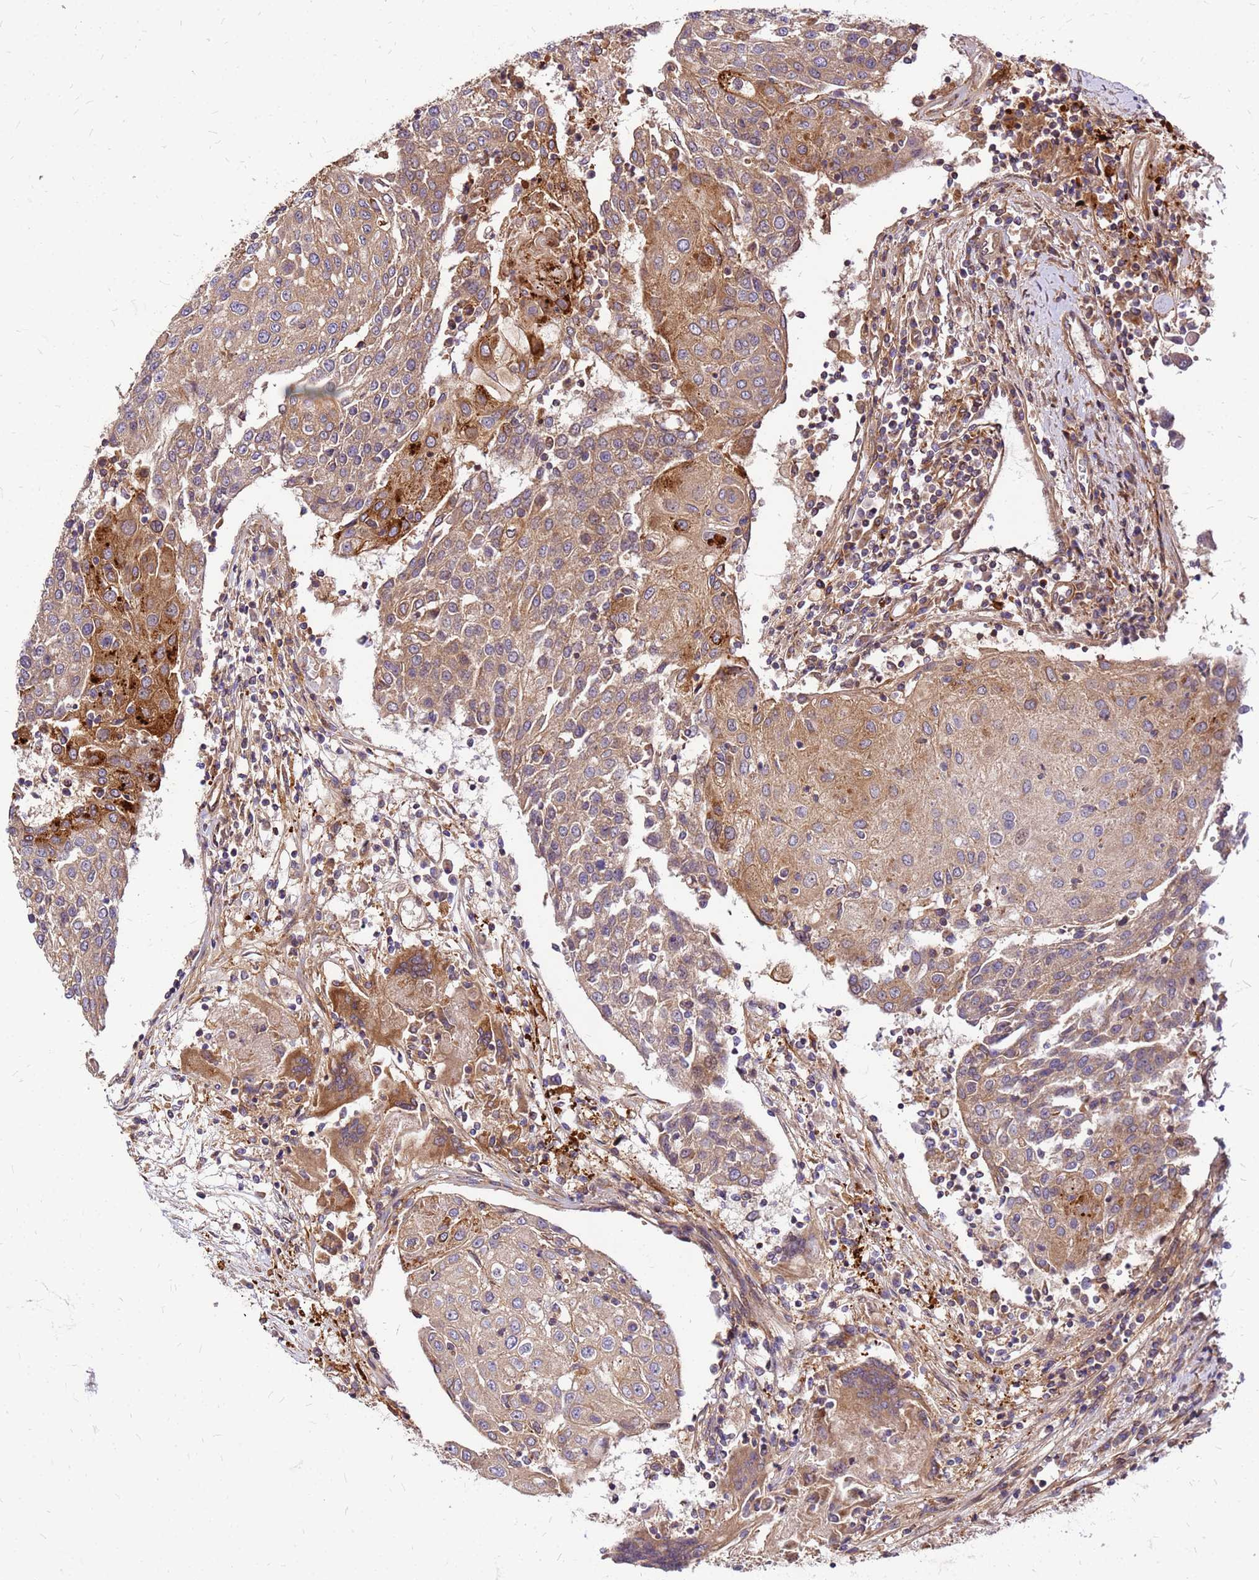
{"staining": {"intensity": "moderate", "quantity": "<25%", "location": "cytoplasmic/membranous"}, "tissue": "urothelial cancer", "cell_type": "Tumor cells", "image_type": "cancer", "snomed": [{"axis": "morphology", "description": "Urothelial carcinoma, High grade"}, {"axis": "topography", "description": "Urinary bladder"}], "caption": "A histopathology image of human urothelial carcinoma (high-grade) stained for a protein shows moderate cytoplasmic/membranous brown staining in tumor cells.", "gene": "CYBC1", "patient": {"sex": "female", "age": 85}}